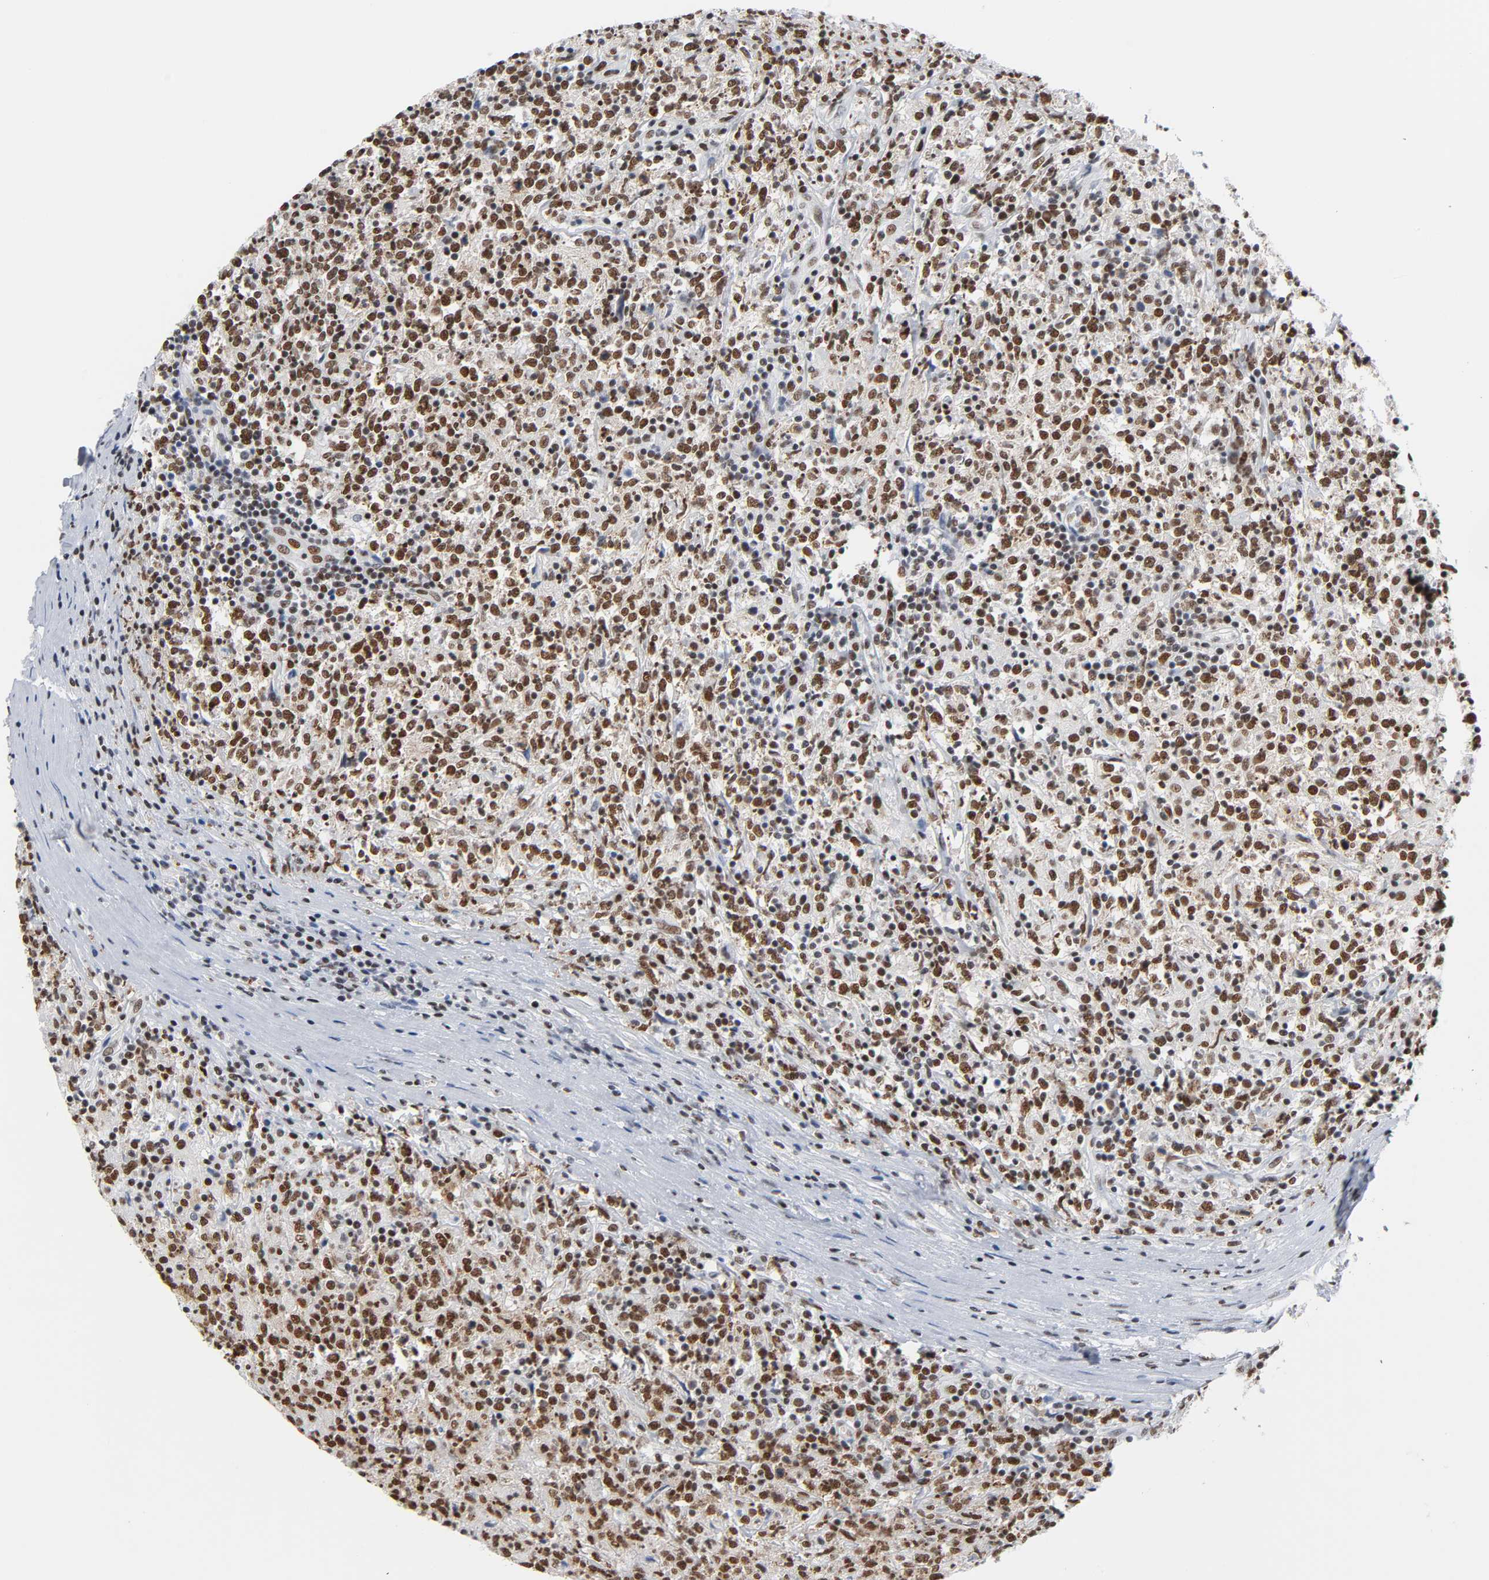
{"staining": {"intensity": "moderate", "quantity": ">75%", "location": "nuclear"}, "tissue": "lymphoma", "cell_type": "Tumor cells", "image_type": "cancer", "snomed": [{"axis": "morphology", "description": "Malignant lymphoma, non-Hodgkin's type, High grade"}, {"axis": "topography", "description": "Lymph node"}], "caption": "IHC of human lymphoma displays medium levels of moderate nuclear positivity in approximately >75% of tumor cells.", "gene": "CSTF2", "patient": {"sex": "female", "age": 84}}